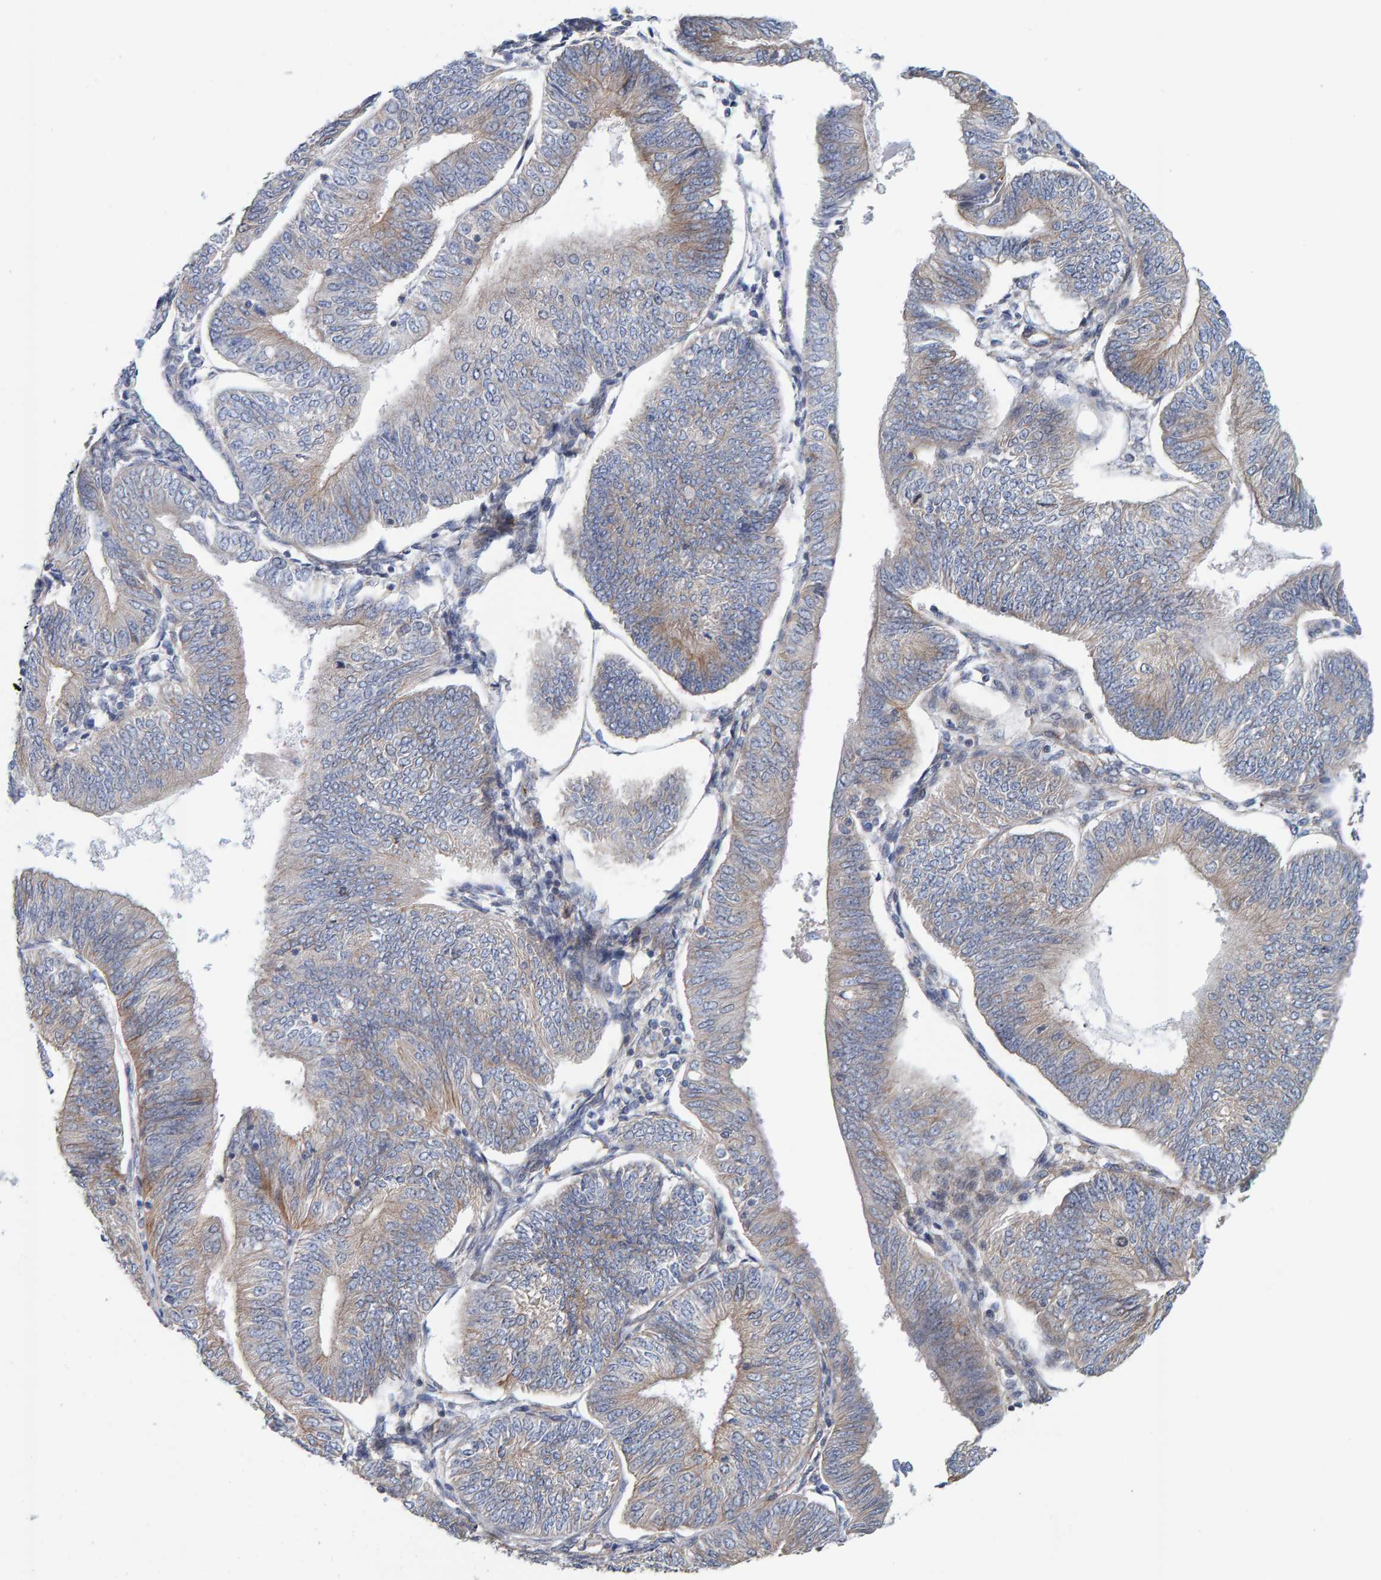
{"staining": {"intensity": "moderate", "quantity": "<25%", "location": "cytoplasmic/membranous"}, "tissue": "endometrial cancer", "cell_type": "Tumor cells", "image_type": "cancer", "snomed": [{"axis": "morphology", "description": "Adenocarcinoma, NOS"}, {"axis": "topography", "description": "Endometrium"}], "caption": "Human endometrial cancer stained with a brown dye exhibits moderate cytoplasmic/membranous positive expression in approximately <25% of tumor cells.", "gene": "RGP1", "patient": {"sex": "female", "age": 58}}